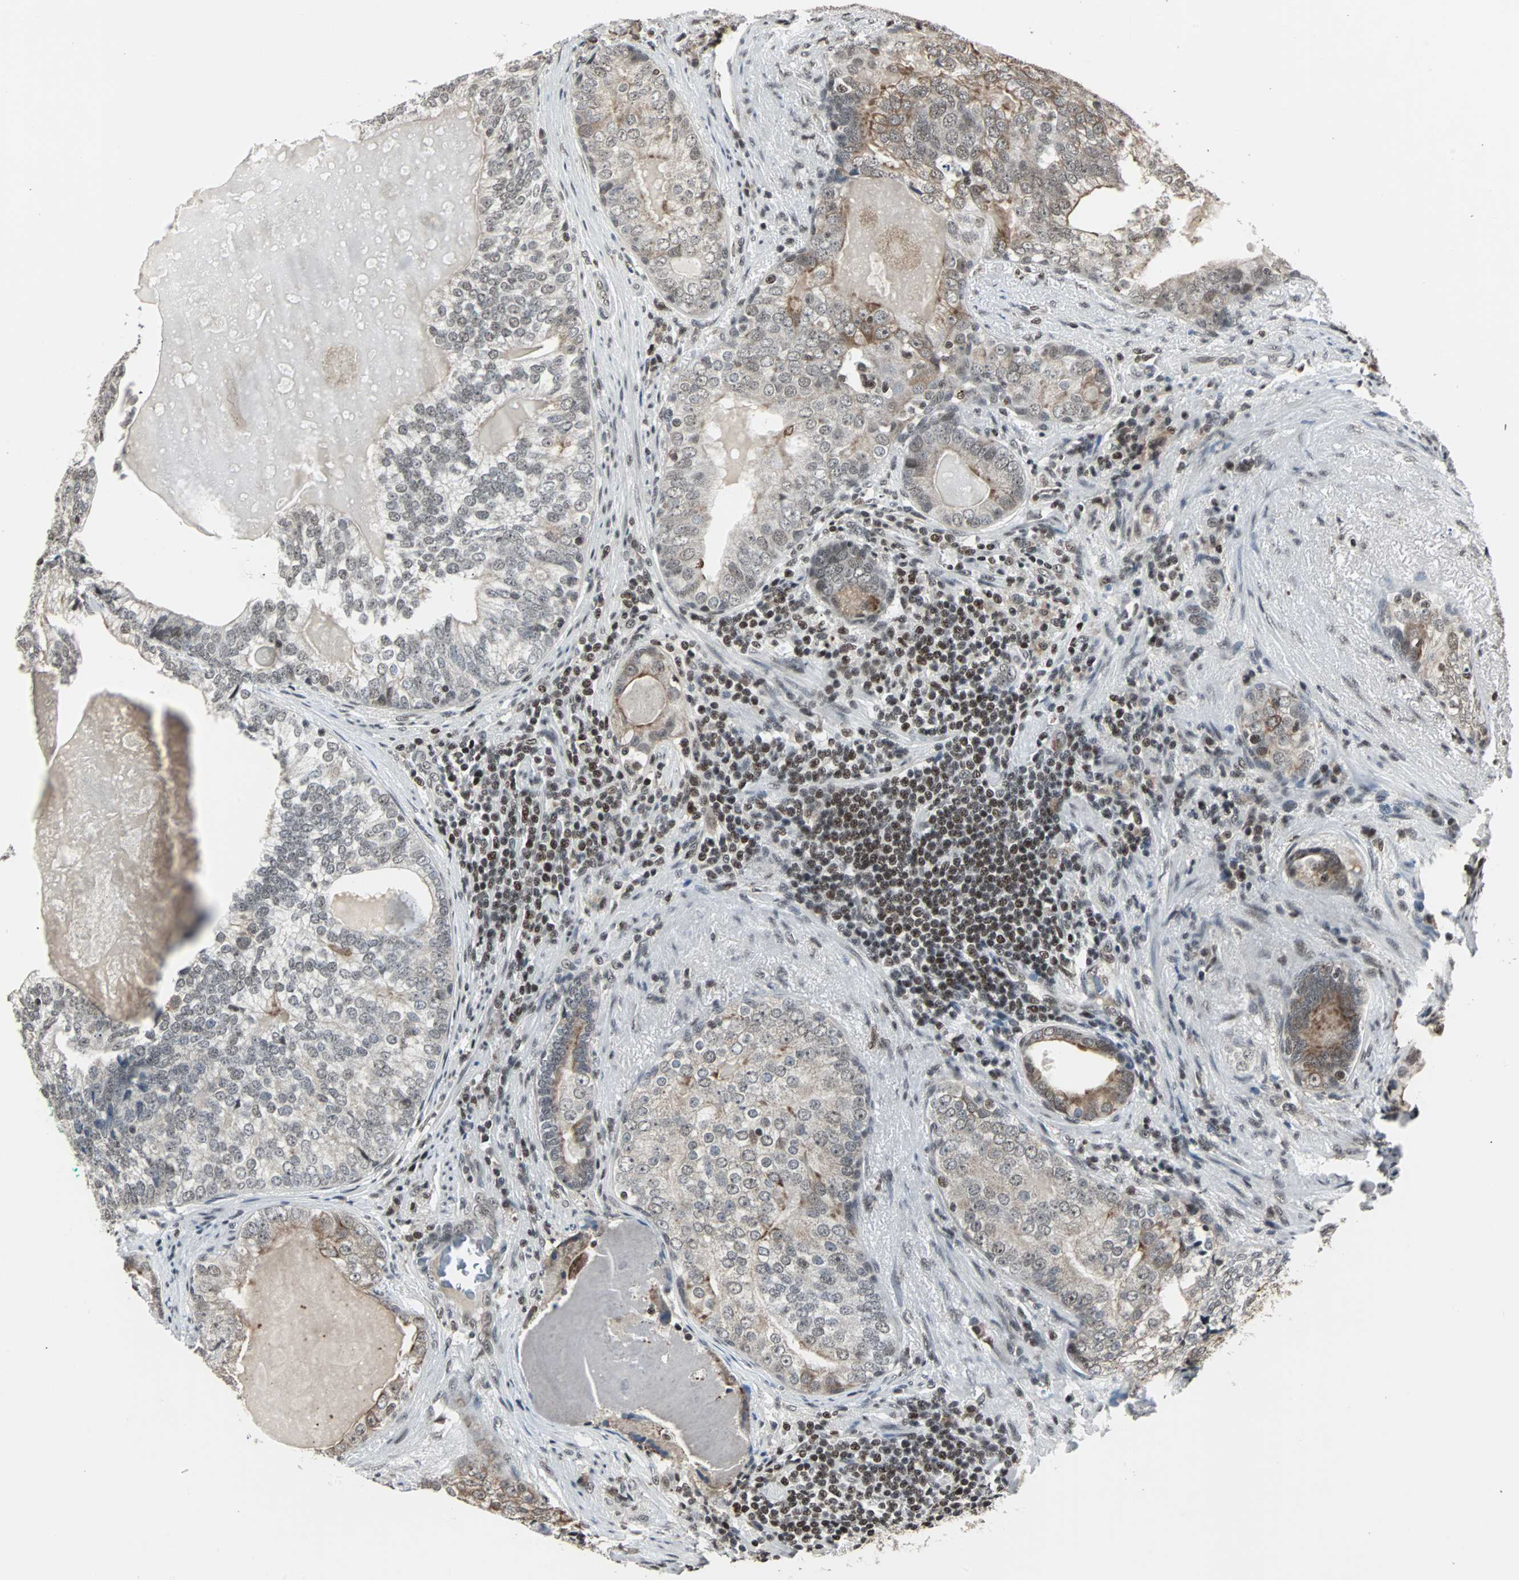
{"staining": {"intensity": "weak", "quantity": ">75%", "location": "cytoplasmic/membranous,nuclear"}, "tissue": "prostate cancer", "cell_type": "Tumor cells", "image_type": "cancer", "snomed": [{"axis": "morphology", "description": "Adenocarcinoma, High grade"}, {"axis": "topography", "description": "Prostate"}], "caption": "This micrograph displays IHC staining of prostate adenocarcinoma (high-grade), with low weak cytoplasmic/membranous and nuclear positivity in approximately >75% of tumor cells.", "gene": "TERF2IP", "patient": {"sex": "male", "age": 66}}